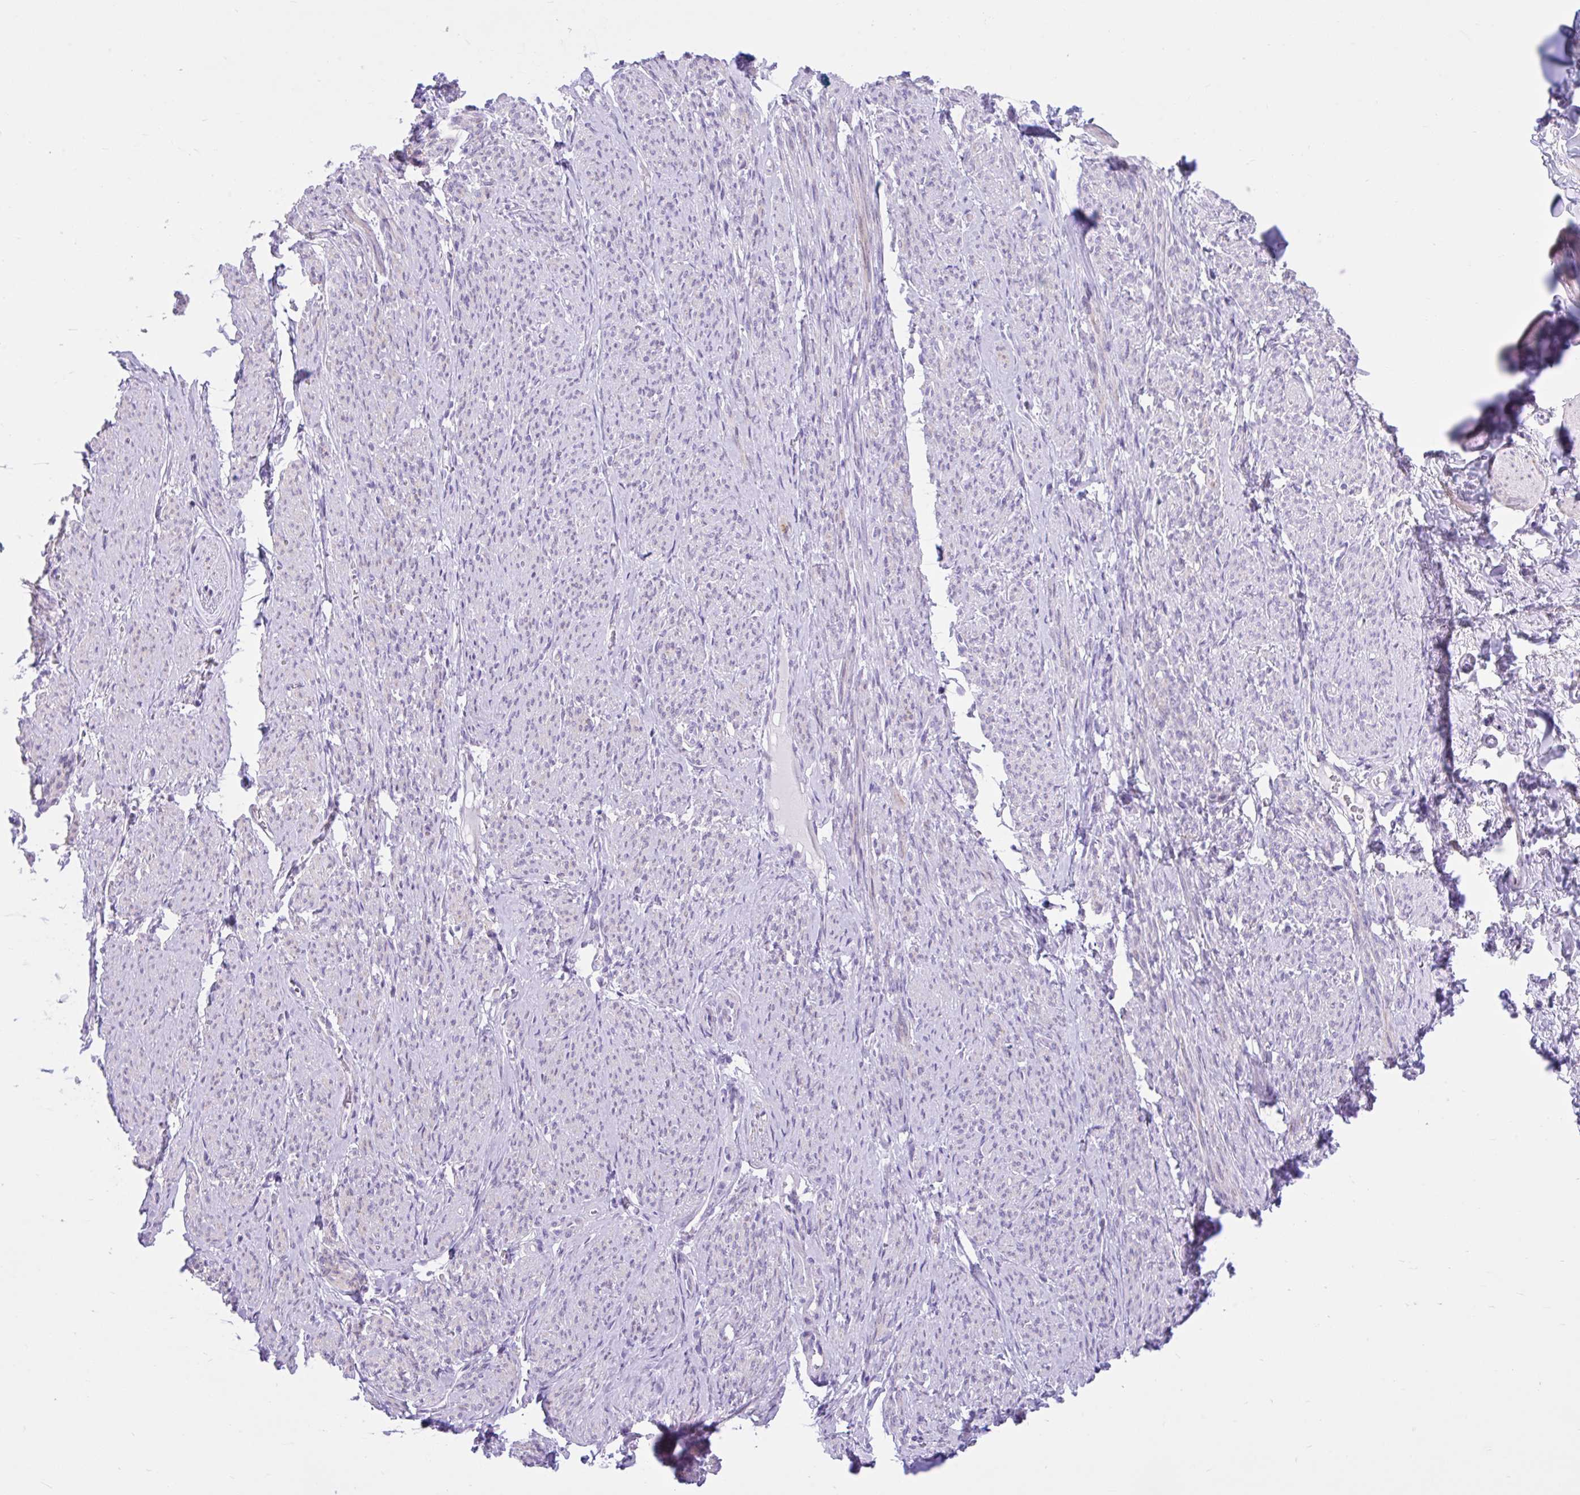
{"staining": {"intensity": "strong", "quantity": "<25%", "location": "cytoplasmic/membranous"}, "tissue": "smooth muscle", "cell_type": "Smooth muscle cells", "image_type": "normal", "snomed": [{"axis": "morphology", "description": "Normal tissue, NOS"}, {"axis": "topography", "description": "Smooth muscle"}], "caption": "Immunohistochemical staining of normal human smooth muscle exhibits medium levels of strong cytoplasmic/membranous positivity in approximately <25% of smooth muscle cells. The staining was performed using DAB, with brown indicating positive protein expression. Nuclei are stained blue with hematoxylin.", "gene": "REEP1", "patient": {"sex": "female", "age": 65}}